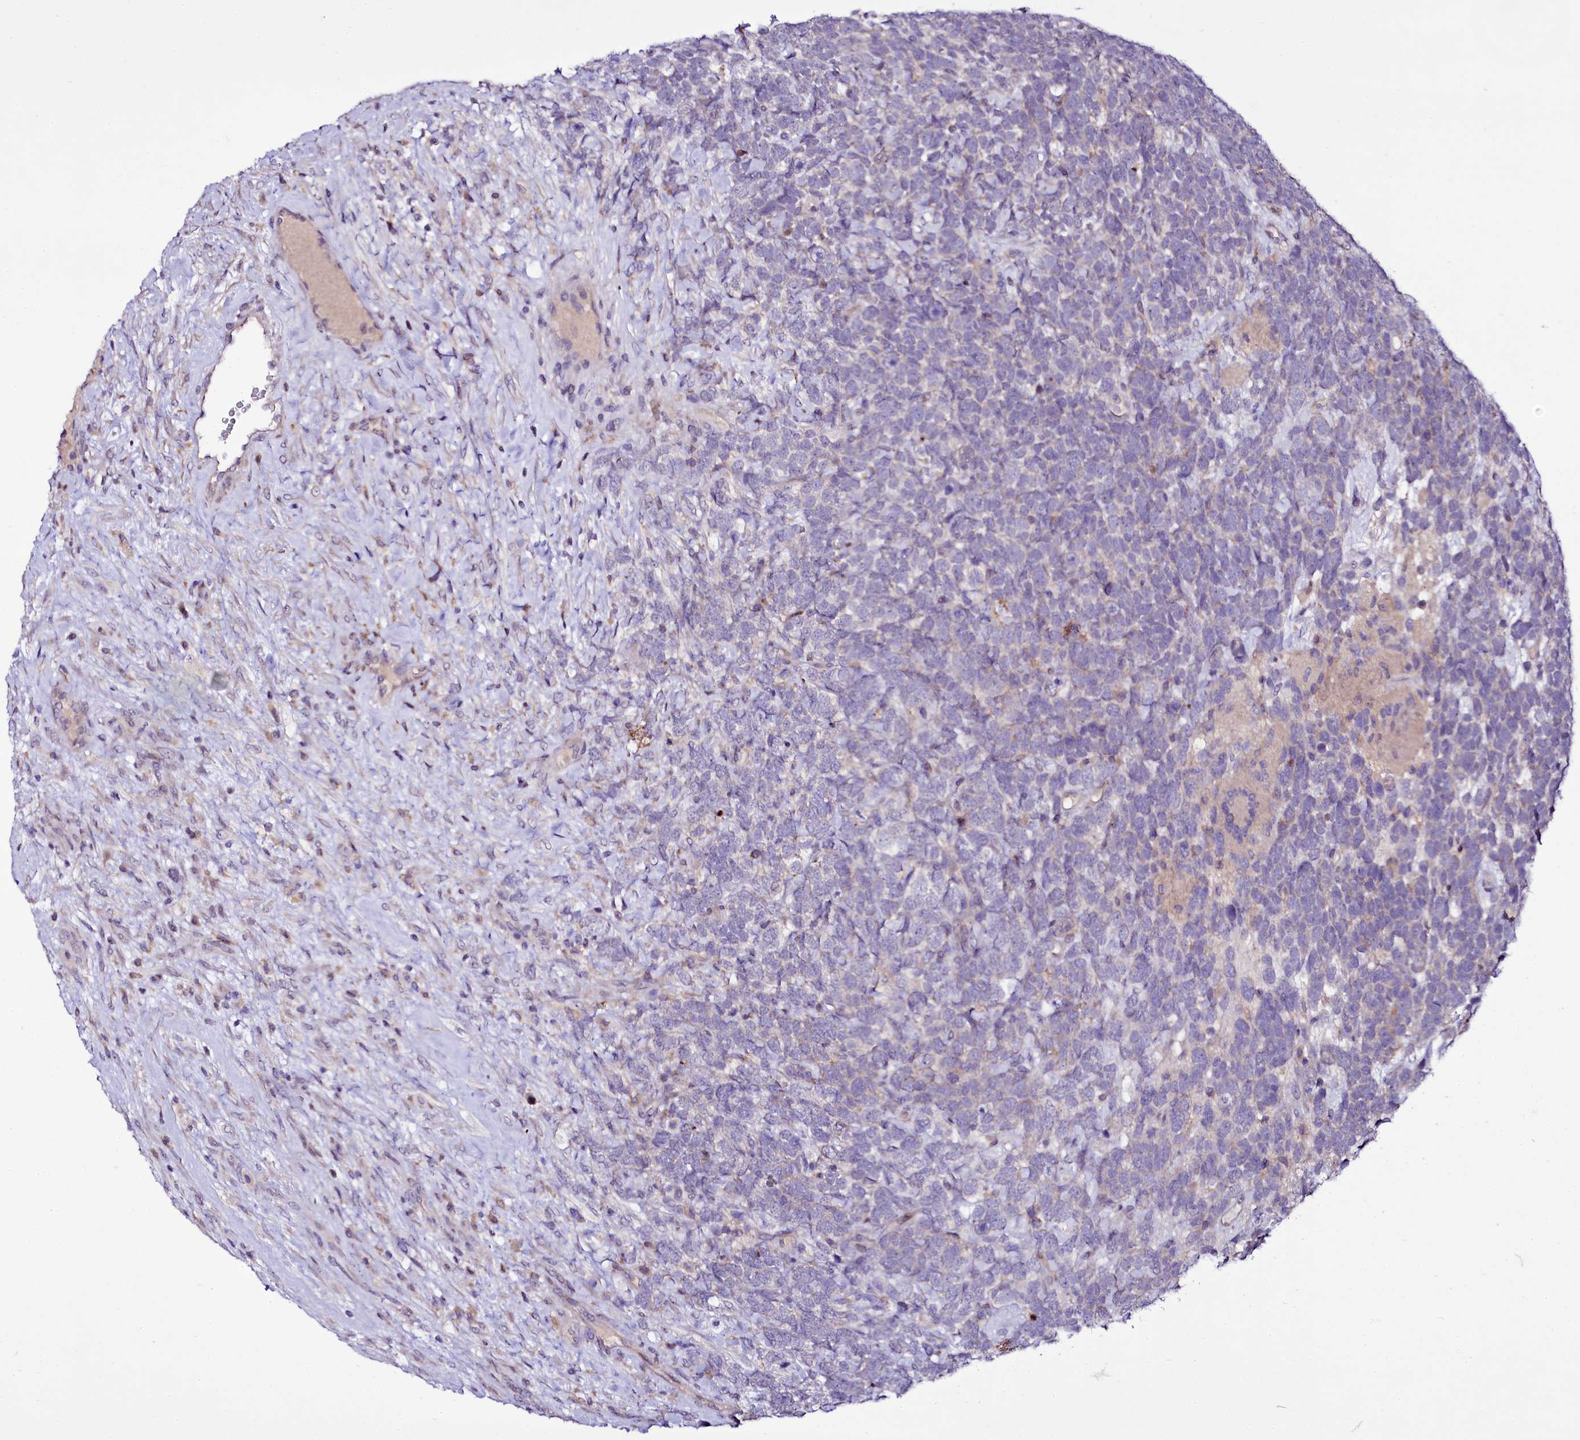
{"staining": {"intensity": "negative", "quantity": "none", "location": "none"}, "tissue": "urothelial cancer", "cell_type": "Tumor cells", "image_type": "cancer", "snomed": [{"axis": "morphology", "description": "Urothelial carcinoma, High grade"}, {"axis": "topography", "description": "Urinary bladder"}], "caption": "Tumor cells show no significant protein positivity in urothelial cancer.", "gene": "ZC3H12C", "patient": {"sex": "female", "age": 82}}